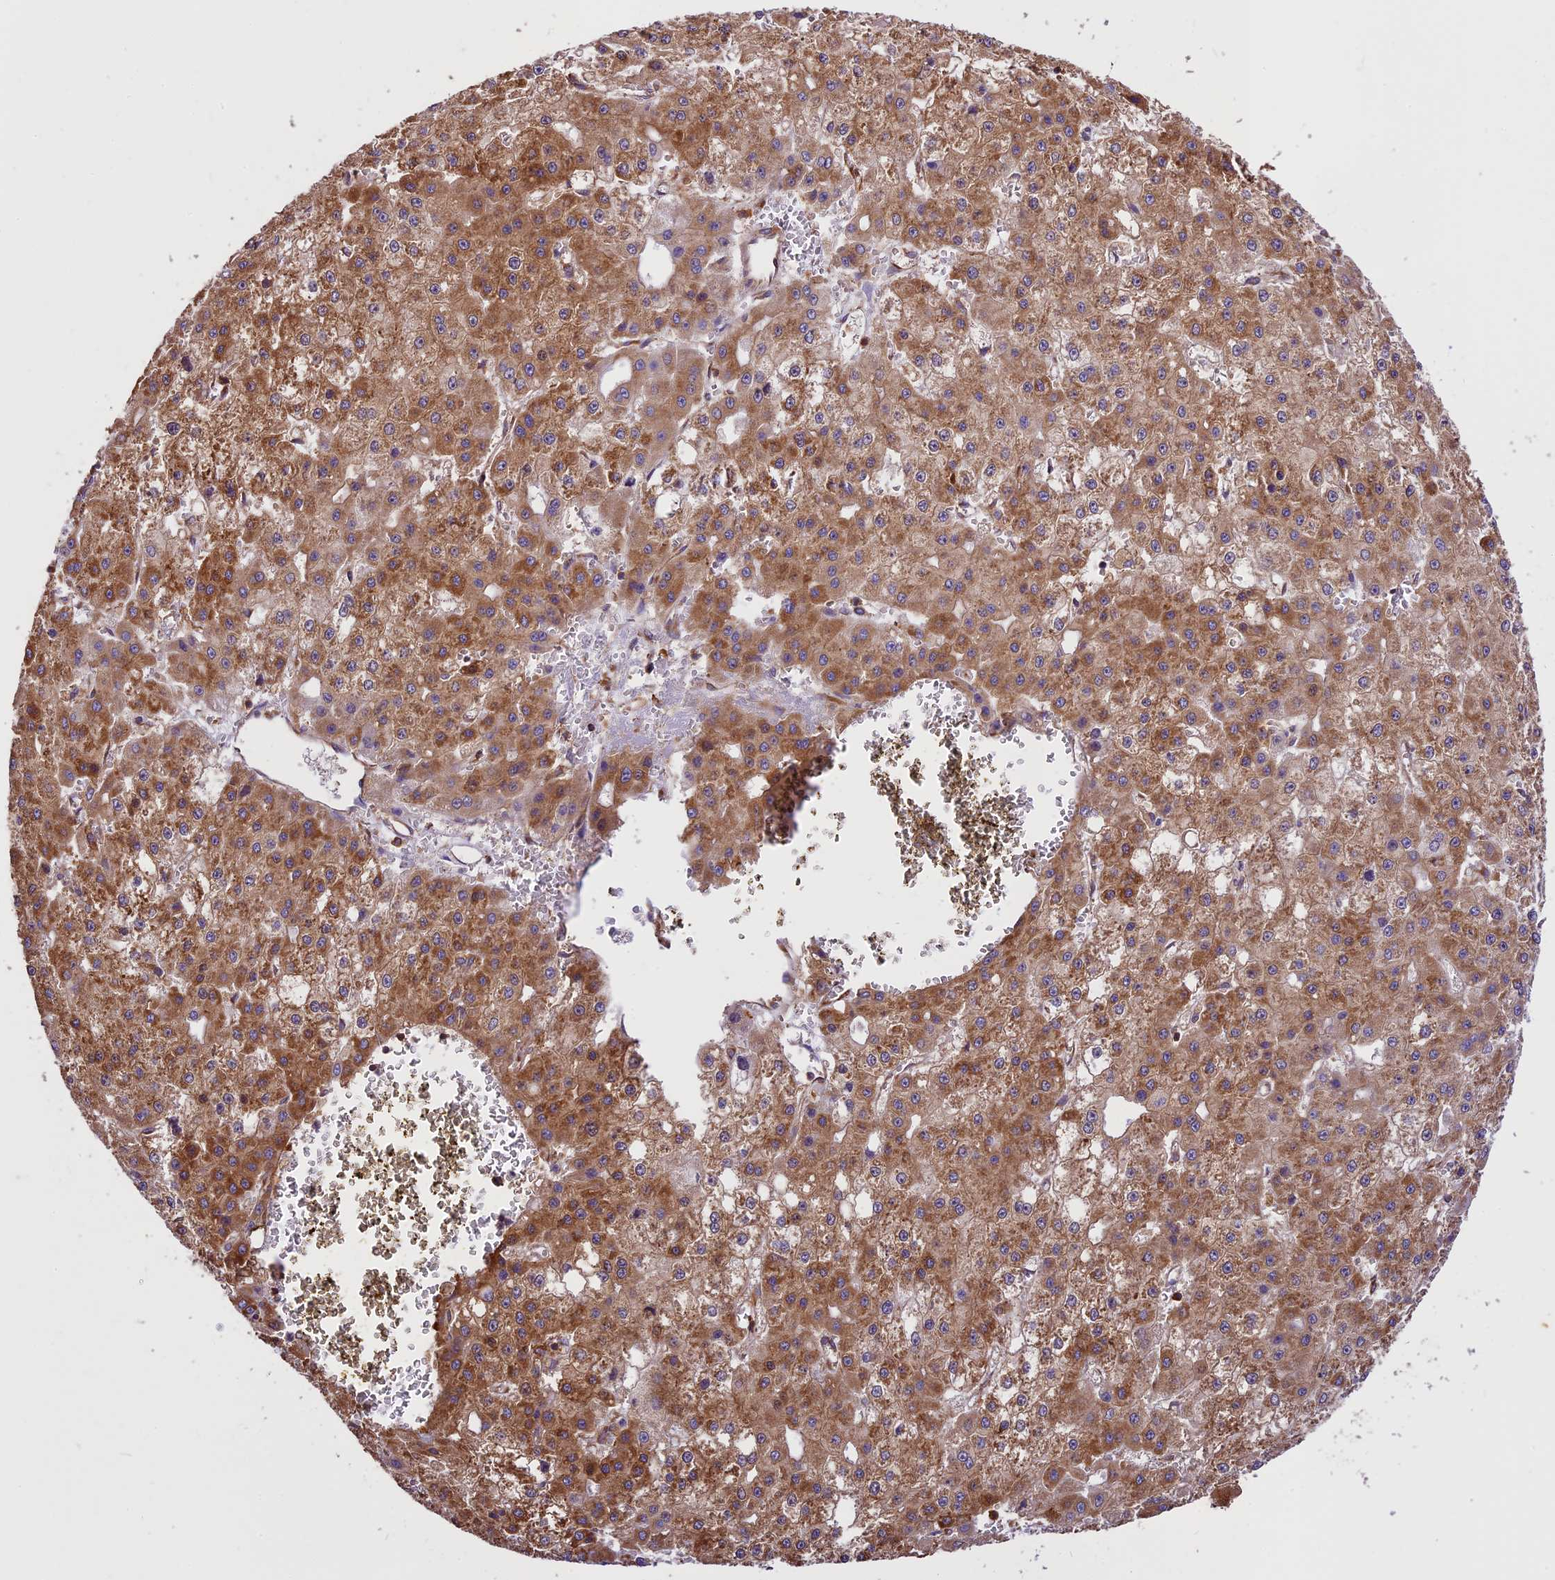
{"staining": {"intensity": "strong", "quantity": ">75%", "location": "cytoplasmic/membranous"}, "tissue": "liver cancer", "cell_type": "Tumor cells", "image_type": "cancer", "snomed": [{"axis": "morphology", "description": "Carcinoma, Hepatocellular, NOS"}, {"axis": "topography", "description": "Liver"}], "caption": "Protein staining of hepatocellular carcinoma (liver) tissue reveals strong cytoplasmic/membranous positivity in about >75% of tumor cells.", "gene": "KARS1", "patient": {"sex": "male", "age": 47}}